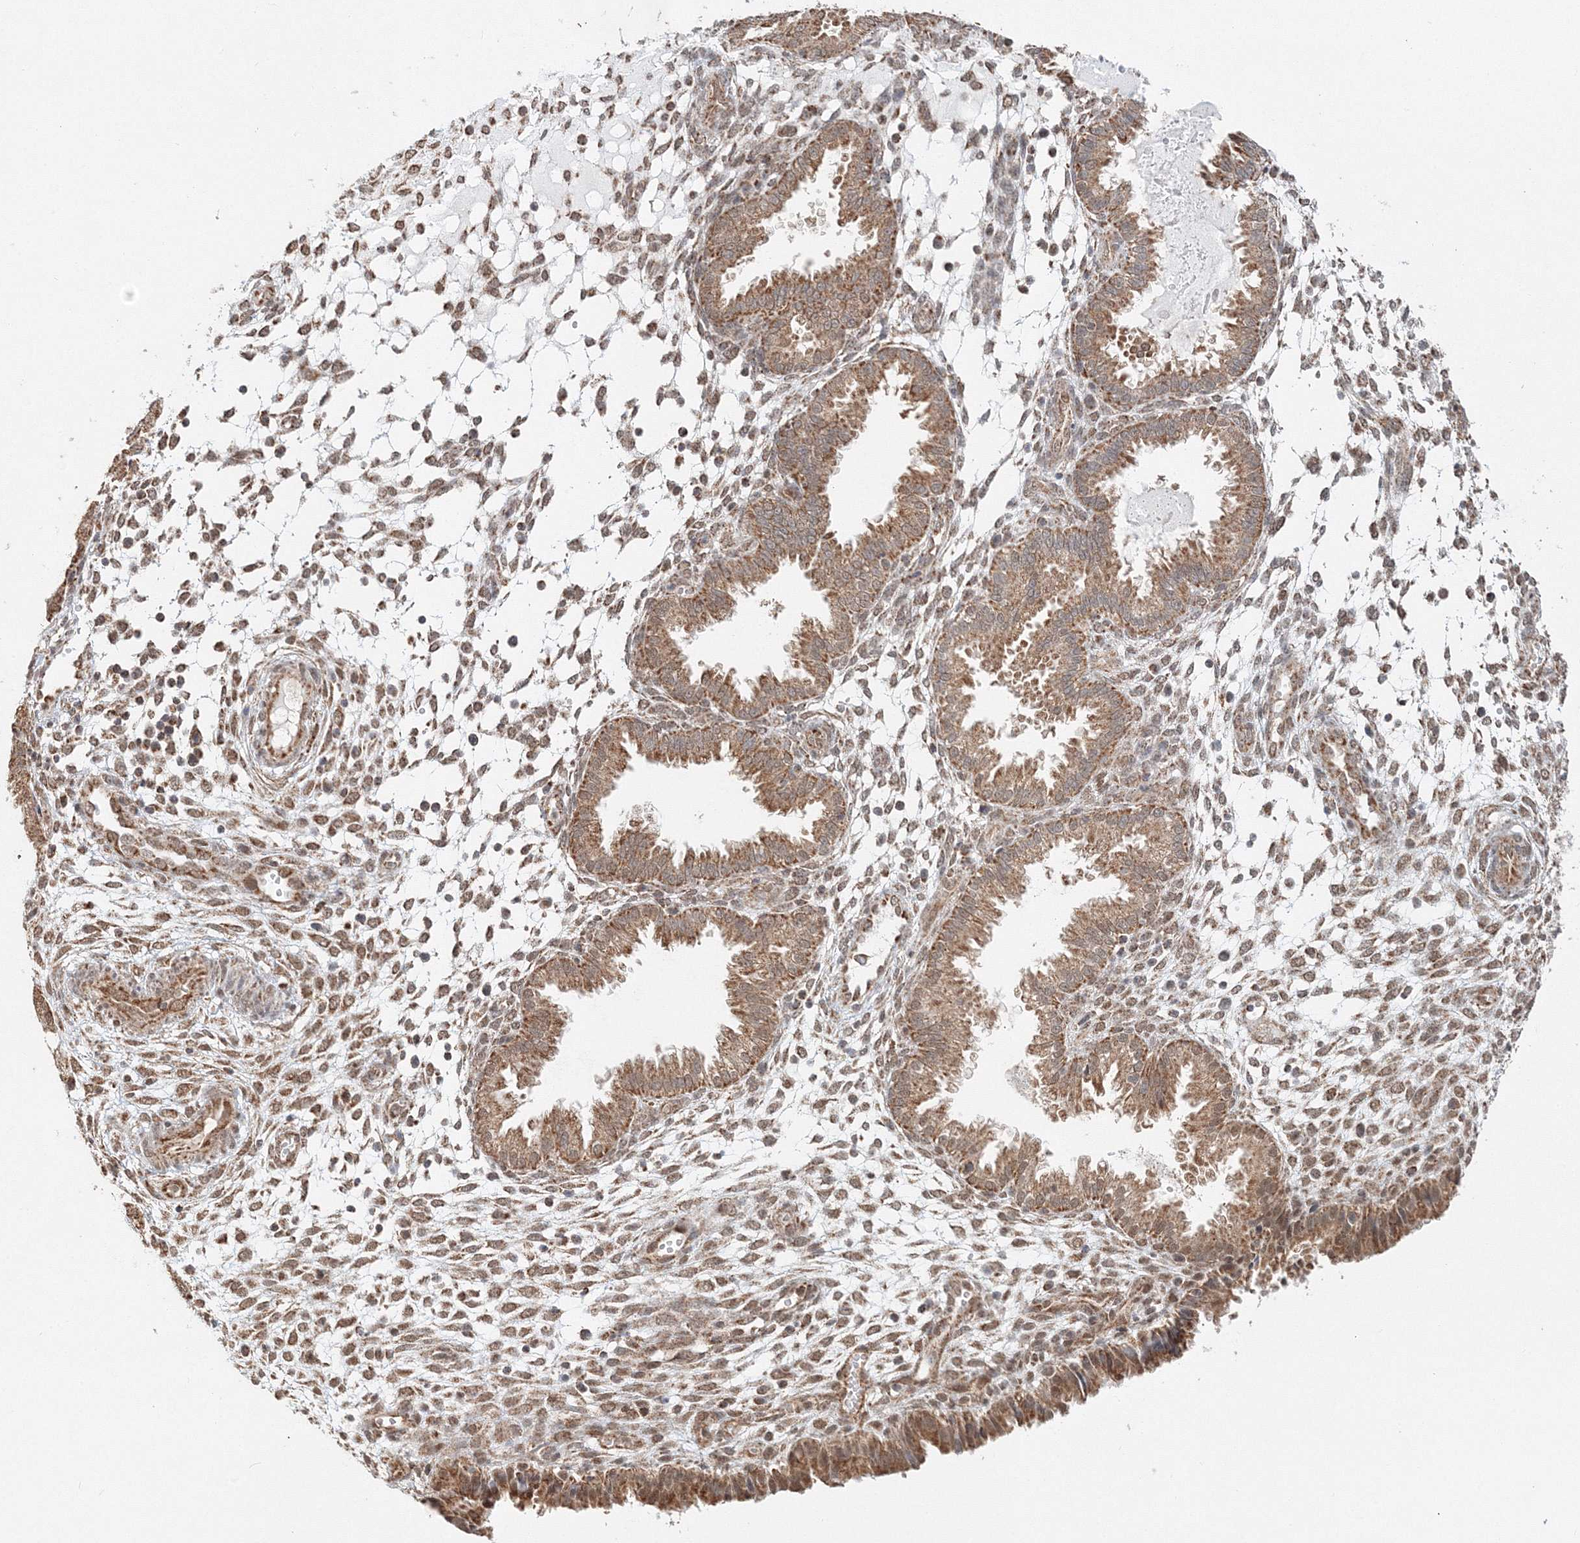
{"staining": {"intensity": "moderate", "quantity": "25%-75%", "location": "cytoplasmic/membranous"}, "tissue": "endometrium", "cell_type": "Cells in endometrial stroma", "image_type": "normal", "snomed": [{"axis": "morphology", "description": "Normal tissue, NOS"}, {"axis": "topography", "description": "Endometrium"}], "caption": "Protein staining of normal endometrium shows moderate cytoplasmic/membranous positivity in approximately 25%-75% of cells in endometrial stroma. (DAB (3,3'-diaminobenzidine) = brown stain, brightfield microscopy at high magnification).", "gene": "PSMD6", "patient": {"sex": "female", "age": 33}}